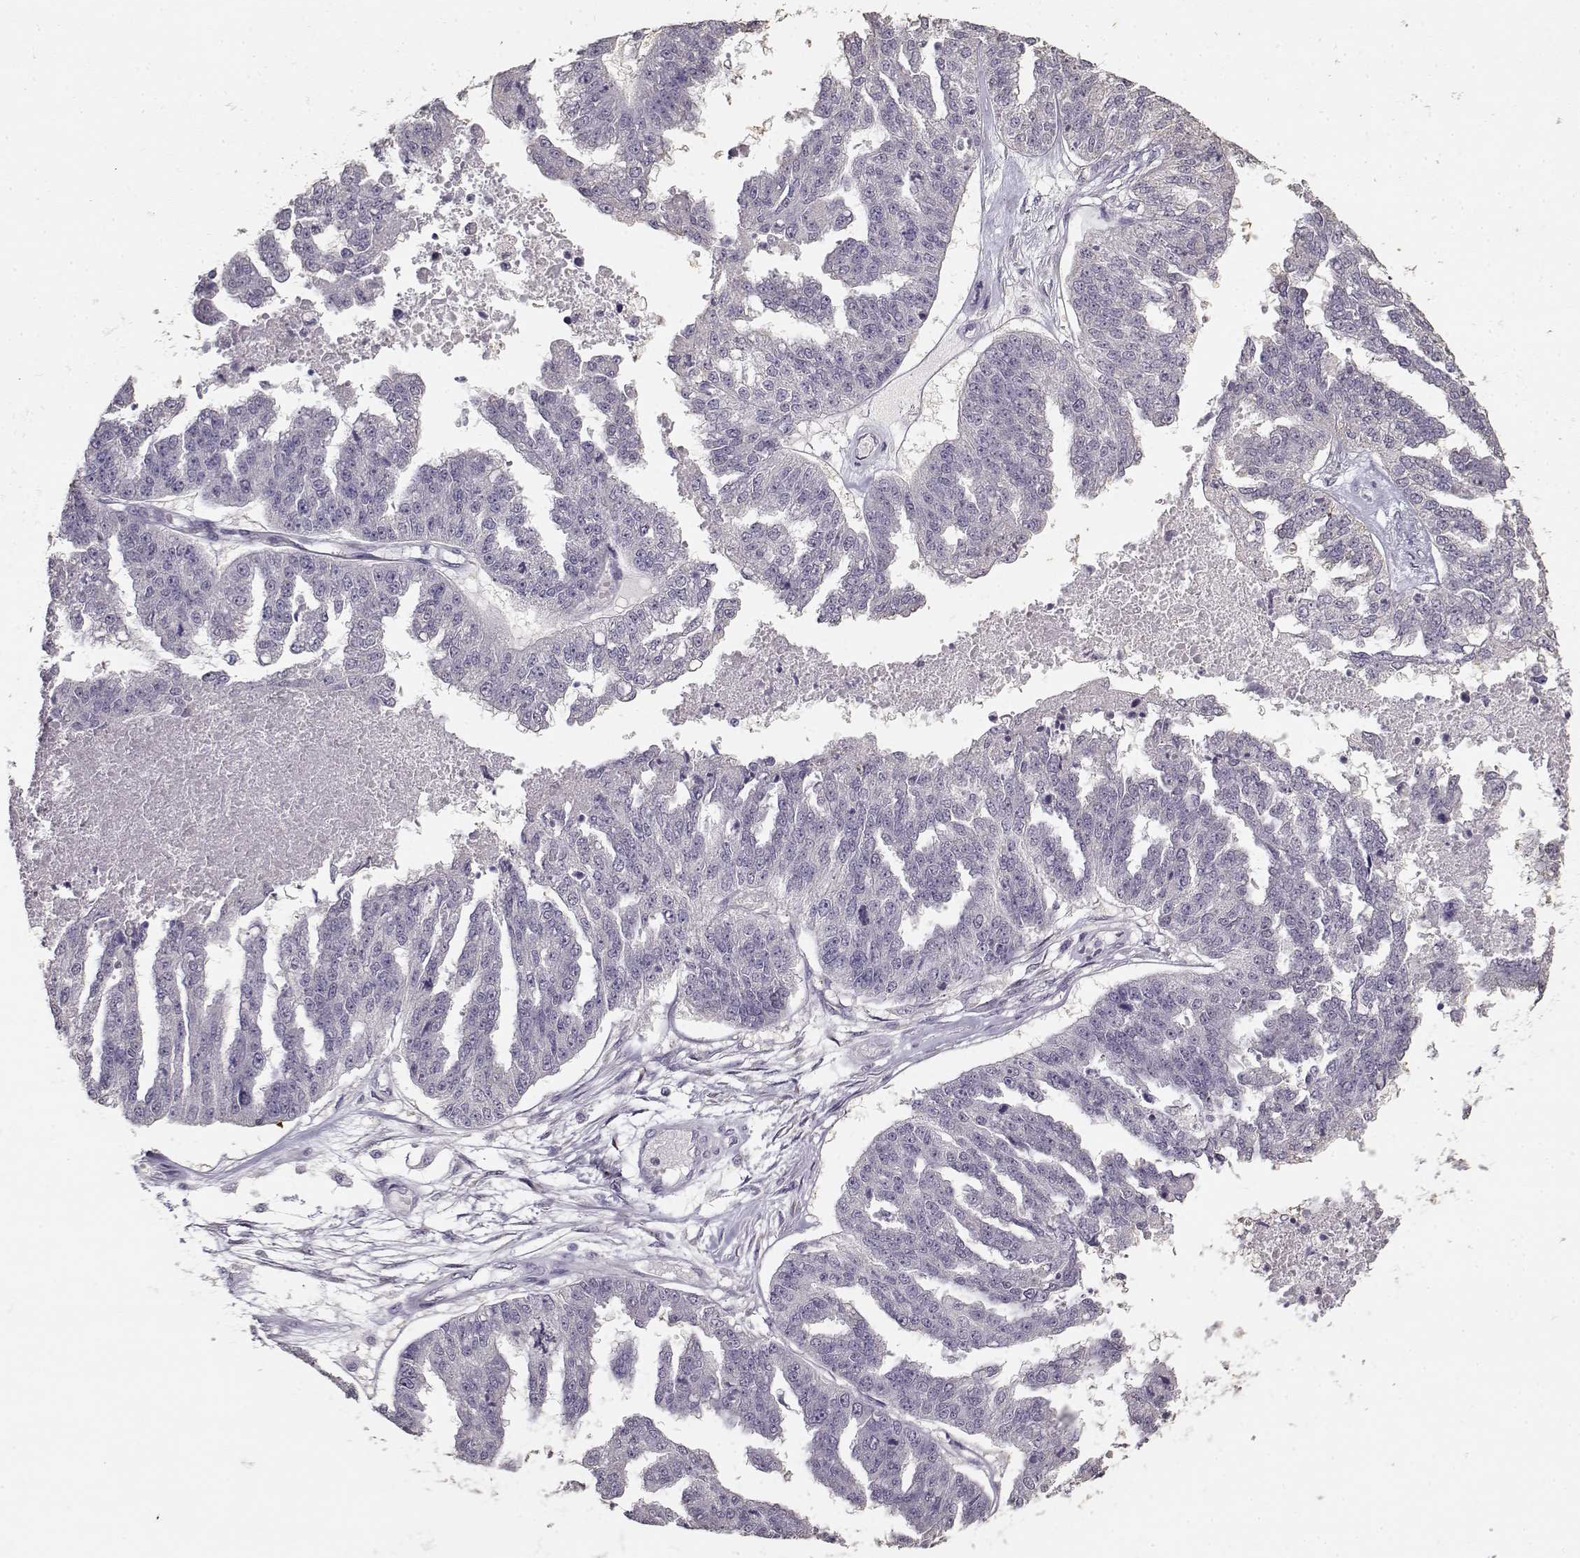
{"staining": {"intensity": "negative", "quantity": "none", "location": "none"}, "tissue": "ovarian cancer", "cell_type": "Tumor cells", "image_type": "cancer", "snomed": [{"axis": "morphology", "description": "Cystadenocarcinoma, serous, NOS"}, {"axis": "topography", "description": "Ovary"}], "caption": "Tumor cells show no significant staining in ovarian cancer (serous cystadenocarcinoma). Brightfield microscopy of immunohistochemistry stained with DAB (3,3'-diaminobenzidine) (brown) and hematoxylin (blue), captured at high magnification.", "gene": "UROC1", "patient": {"sex": "female", "age": 58}}